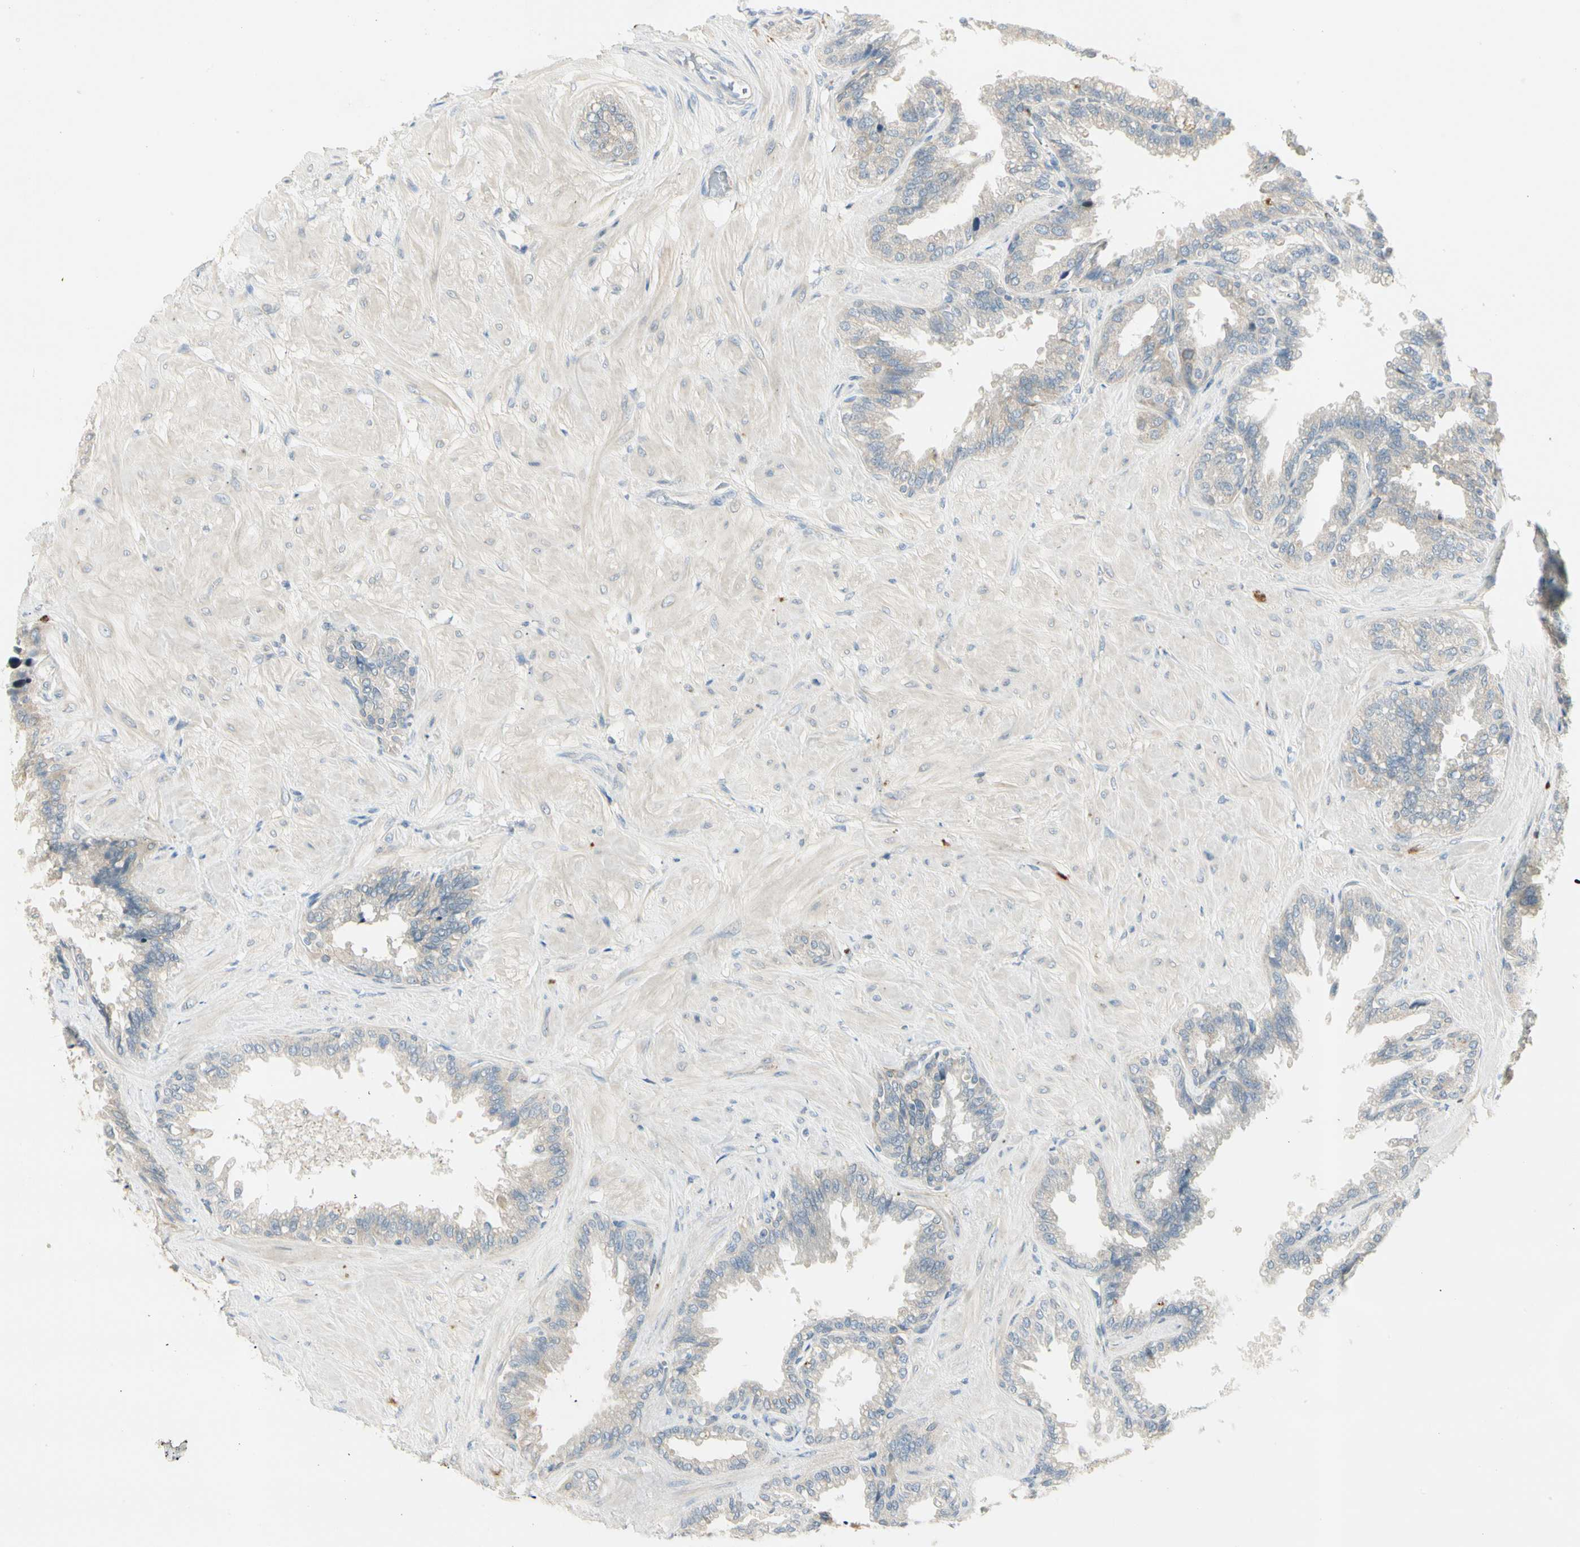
{"staining": {"intensity": "negative", "quantity": "none", "location": "none"}, "tissue": "seminal vesicle", "cell_type": "Glandular cells", "image_type": "normal", "snomed": [{"axis": "morphology", "description": "Normal tissue, NOS"}, {"axis": "topography", "description": "Seminal veicle"}], "caption": "Glandular cells show no significant expression in unremarkable seminal vesicle. The staining is performed using DAB brown chromogen with nuclei counter-stained in using hematoxylin.", "gene": "PITX1", "patient": {"sex": "male", "age": 46}}